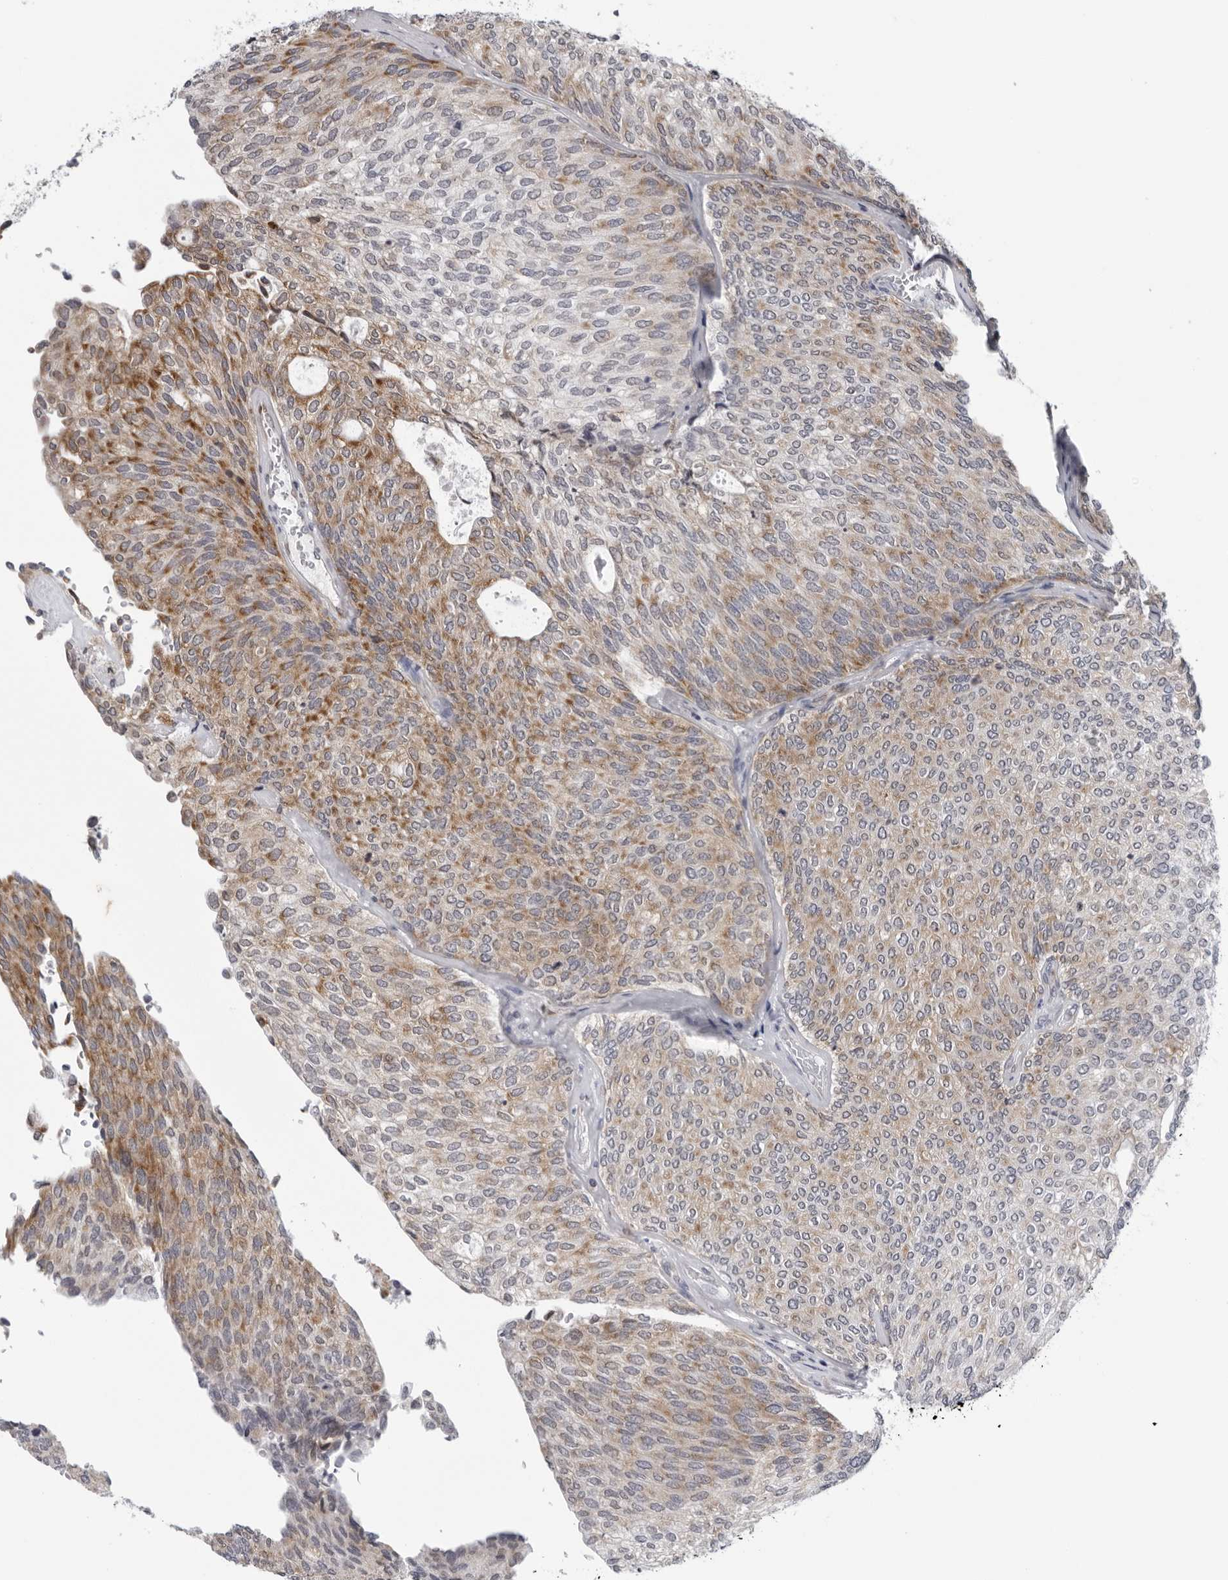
{"staining": {"intensity": "moderate", "quantity": "25%-75%", "location": "cytoplasmic/membranous"}, "tissue": "urothelial cancer", "cell_type": "Tumor cells", "image_type": "cancer", "snomed": [{"axis": "morphology", "description": "Urothelial carcinoma, Low grade"}, {"axis": "topography", "description": "Urinary bladder"}], "caption": "An IHC histopathology image of tumor tissue is shown. Protein staining in brown highlights moderate cytoplasmic/membranous positivity in low-grade urothelial carcinoma within tumor cells.", "gene": "CPT2", "patient": {"sex": "female", "age": 79}}